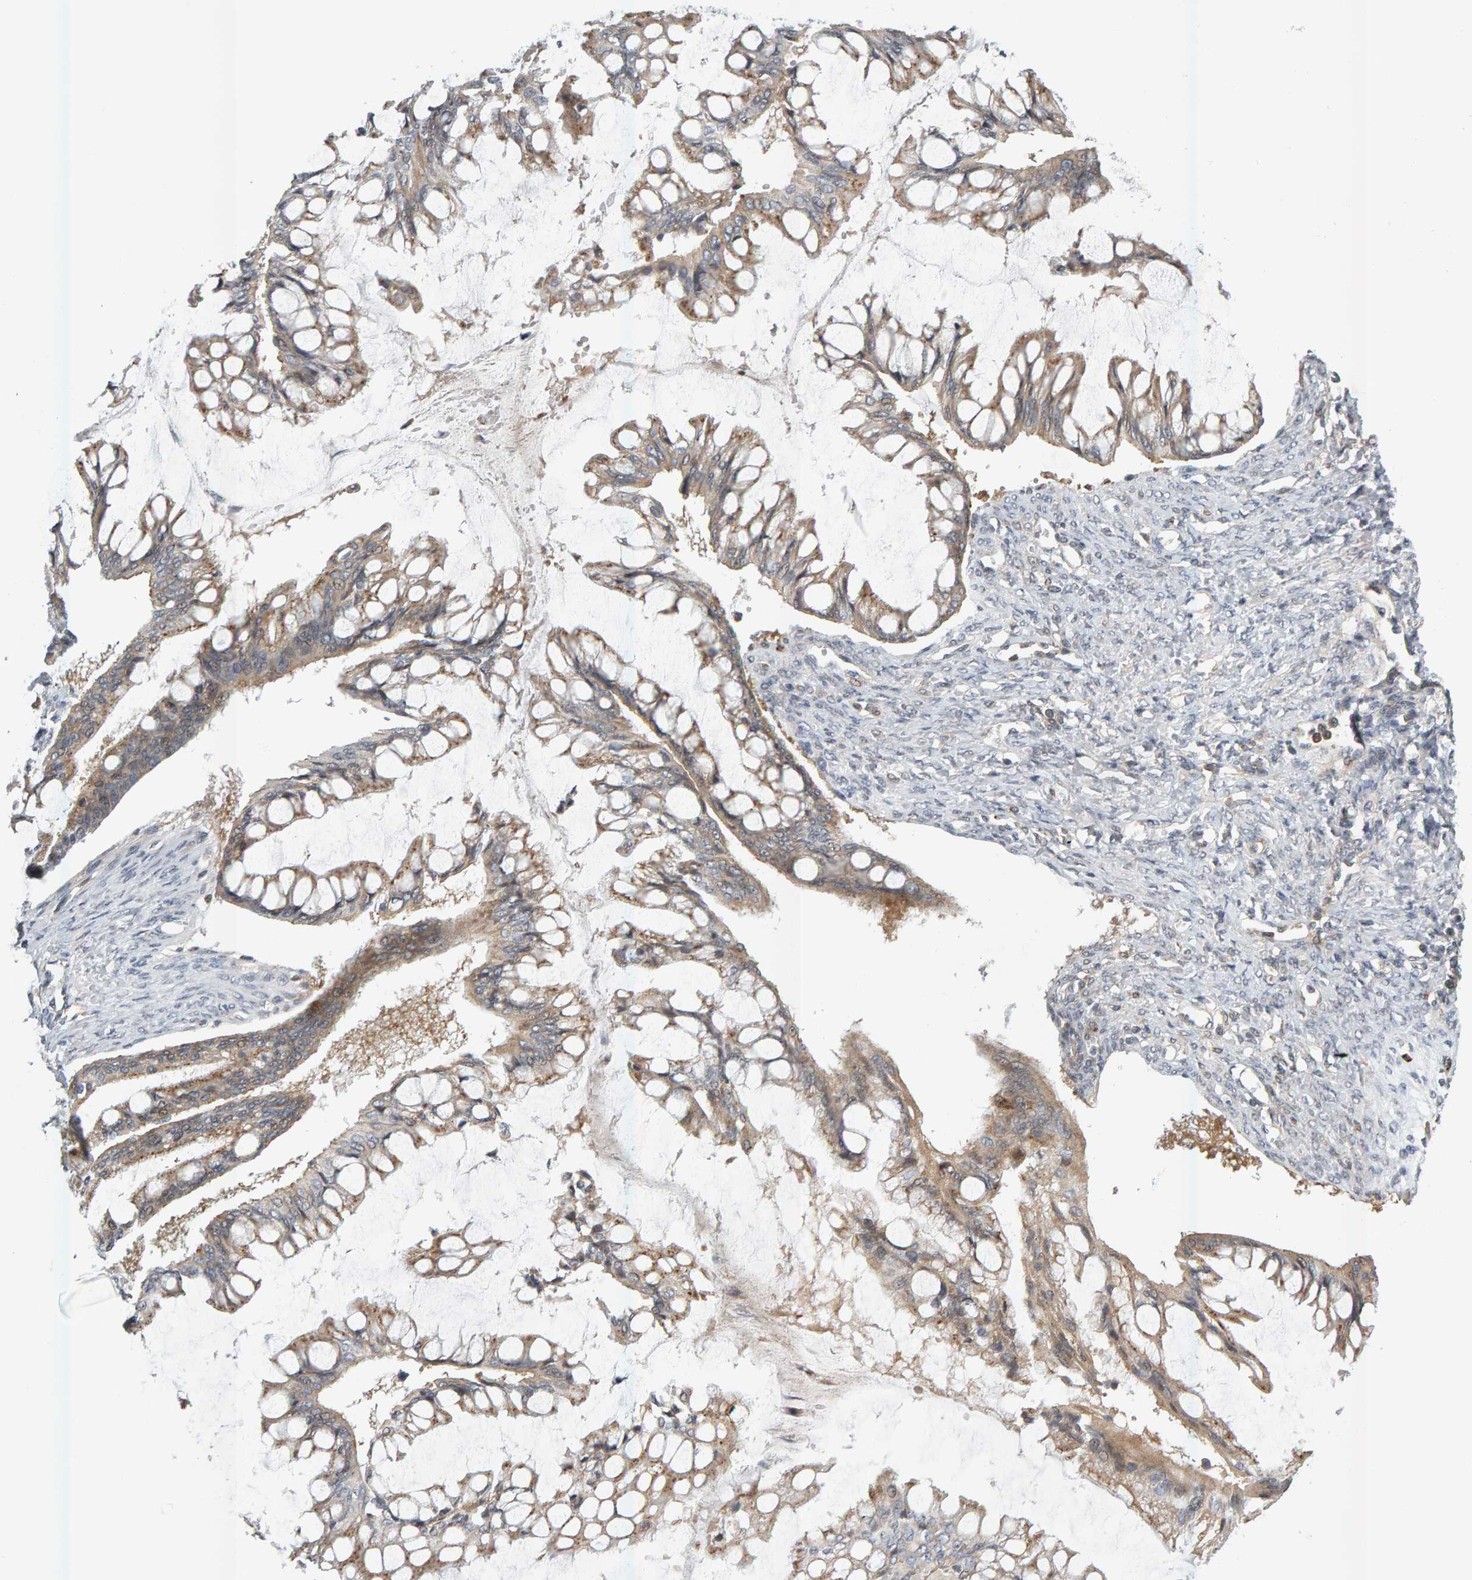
{"staining": {"intensity": "moderate", "quantity": ">75%", "location": "cytoplasmic/membranous"}, "tissue": "ovarian cancer", "cell_type": "Tumor cells", "image_type": "cancer", "snomed": [{"axis": "morphology", "description": "Cystadenocarcinoma, mucinous, NOS"}, {"axis": "topography", "description": "Ovary"}], "caption": "Ovarian mucinous cystadenocarcinoma stained for a protein (brown) displays moderate cytoplasmic/membranous positive expression in about >75% of tumor cells.", "gene": "ZNF160", "patient": {"sex": "female", "age": 73}}